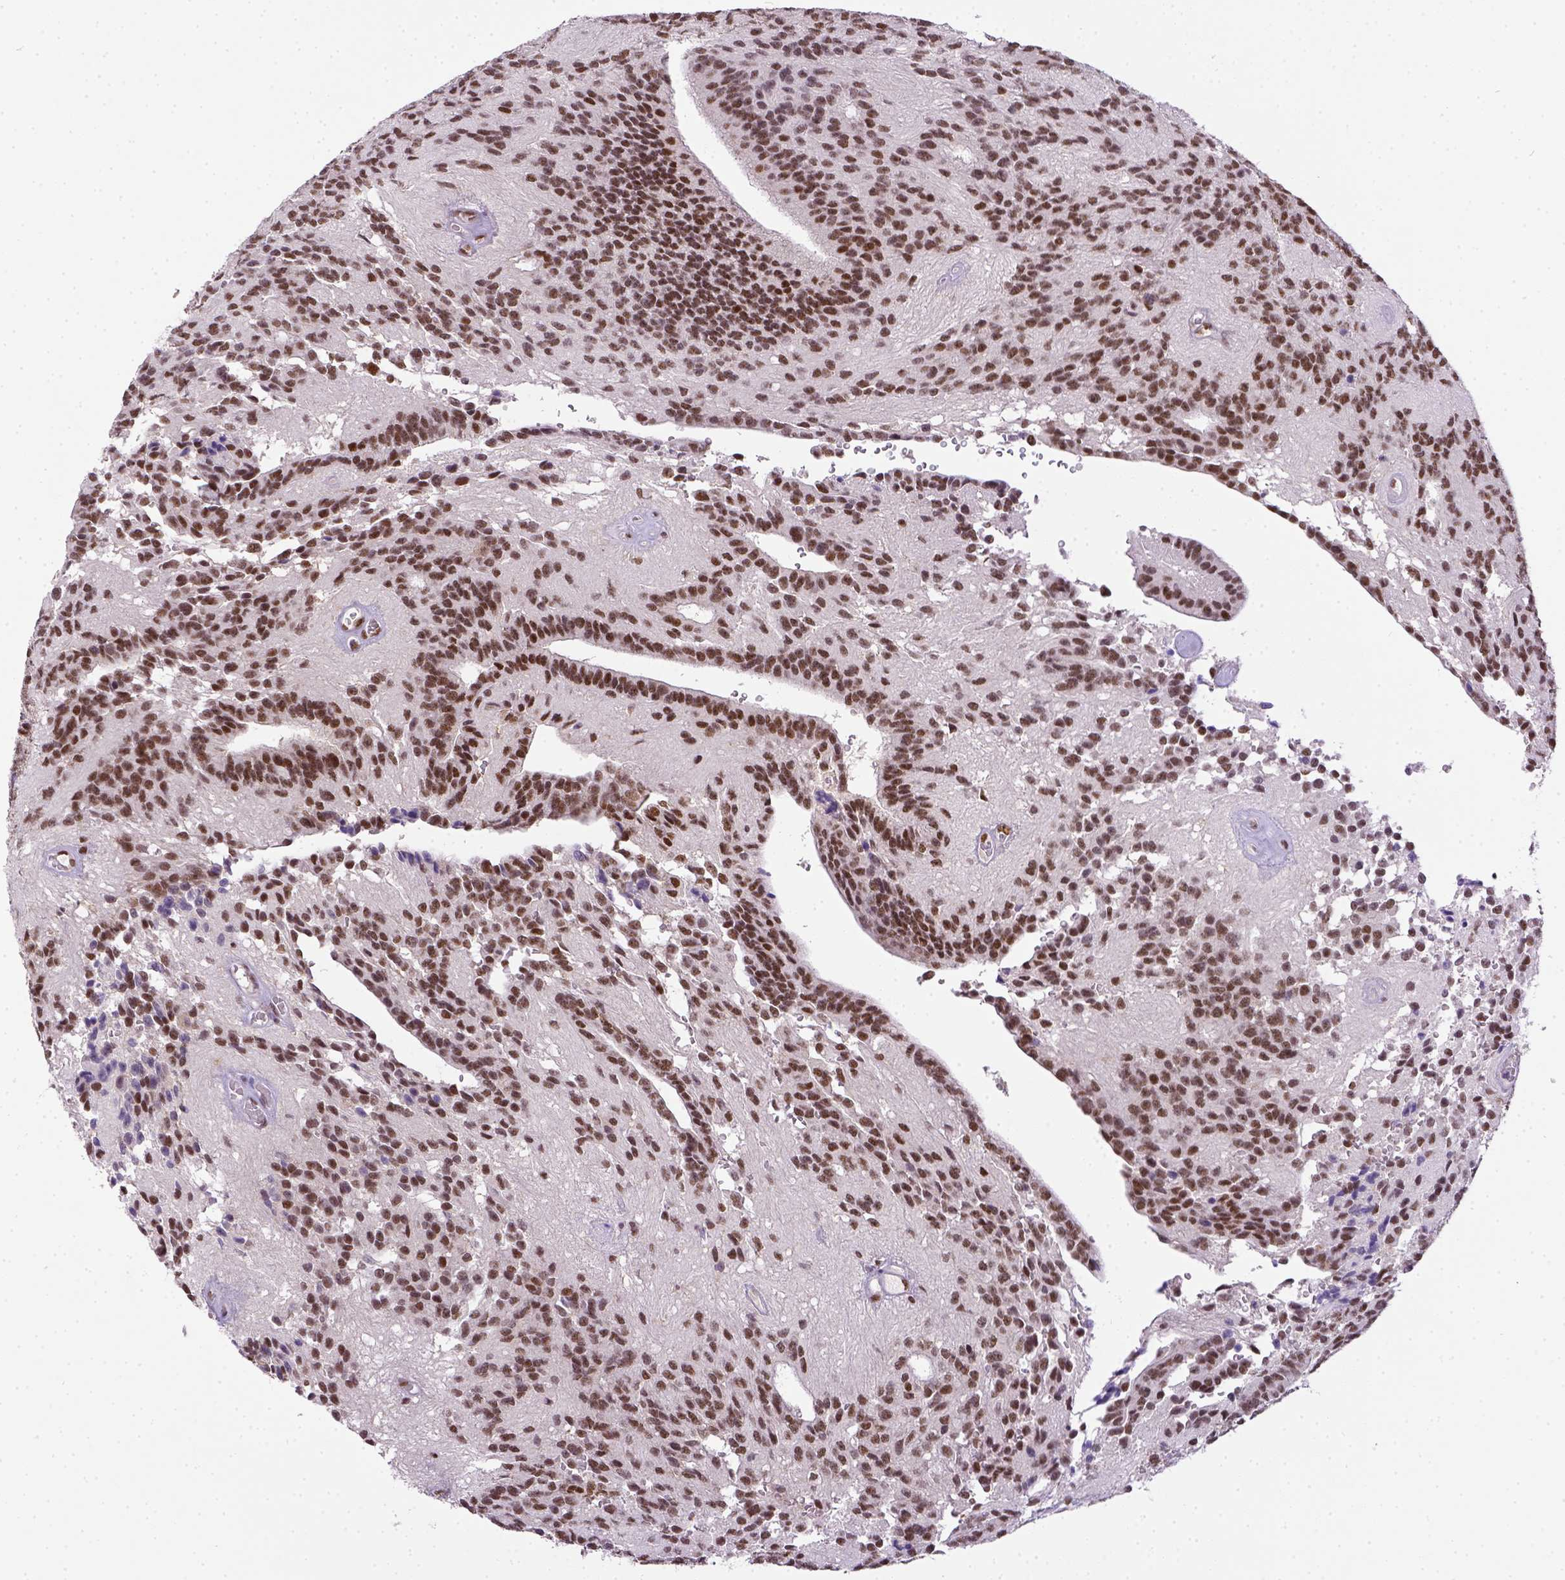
{"staining": {"intensity": "moderate", "quantity": ">75%", "location": "nuclear"}, "tissue": "glioma", "cell_type": "Tumor cells", "image_type": "cancer", "snomed": [{"axis": "morphology", "description": "Glioma, malignant, Low grade"}, {"axis": "topography", "description": "Brain"}], "caption": "DAB immunohistochemical staining of glioma exhibits moderate nuclear protein positivity in about >75% of tumor cells. (DAB = brown stain, brightfield microscopy at high magnification).", "gene": "ERCC1", "patient": {"sex": "male", "age": 31}}